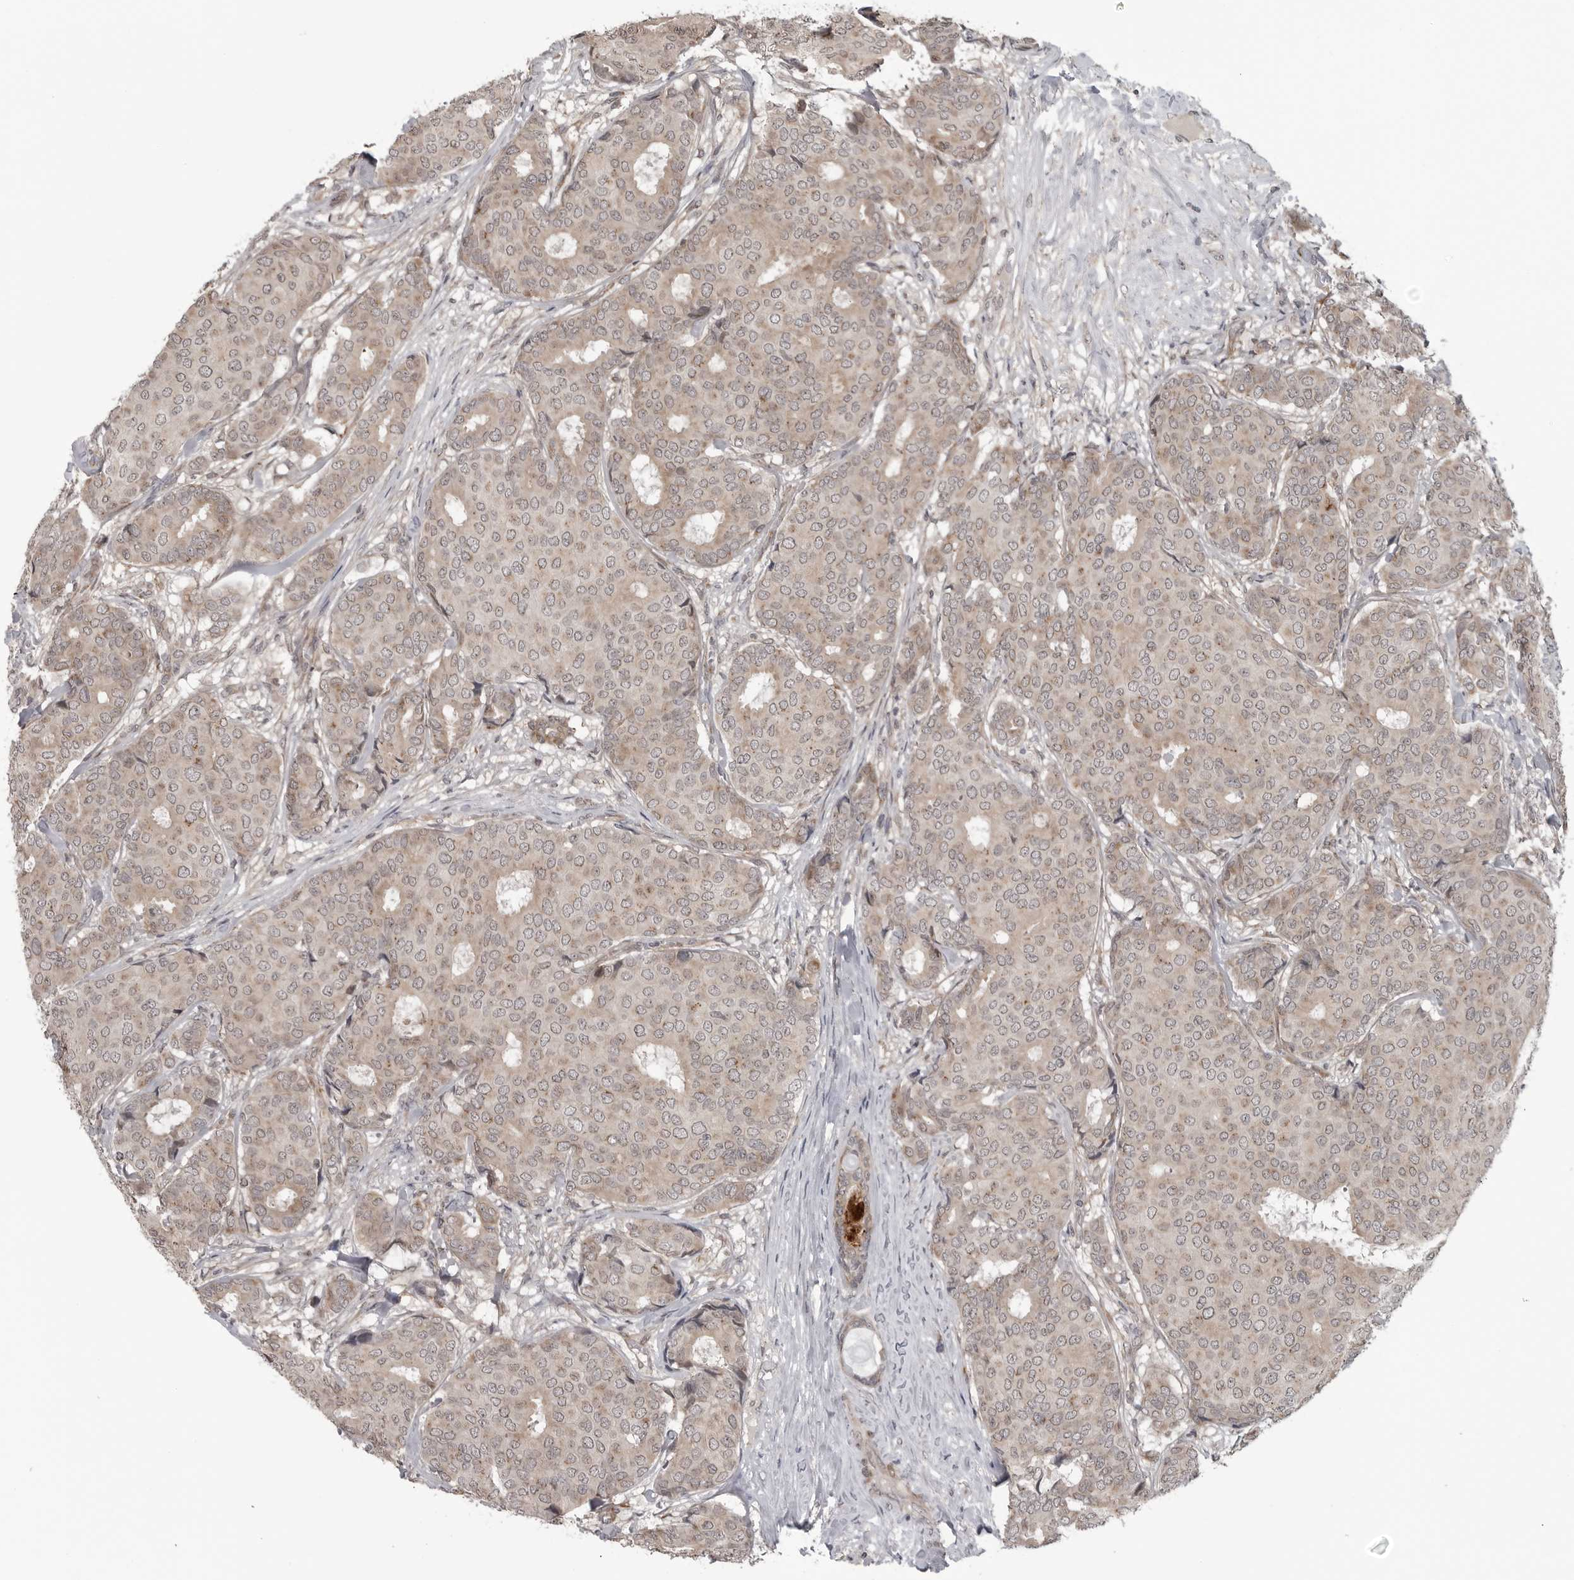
{"staining": {"intensity": "weak", "quantity": ">75%", "location": "cytoplasmic/membranous"}, "tissue": "breast cancer", "cell_type": "Tumor cells", "image_type": "cancer", "snomed": [{"axis": "morphology", "description": "Duct carcinoma"}, {"axis": "topography", "description": "Breast"}], "caption": "Protein staining reveals weak cytoplasmic/membranous staining in approximately >75% of tumor cells in breast cancer (invasive ductal carcinoma).", "gene": "FAAP100", "patient": {"sex": "female", "age": 75}}